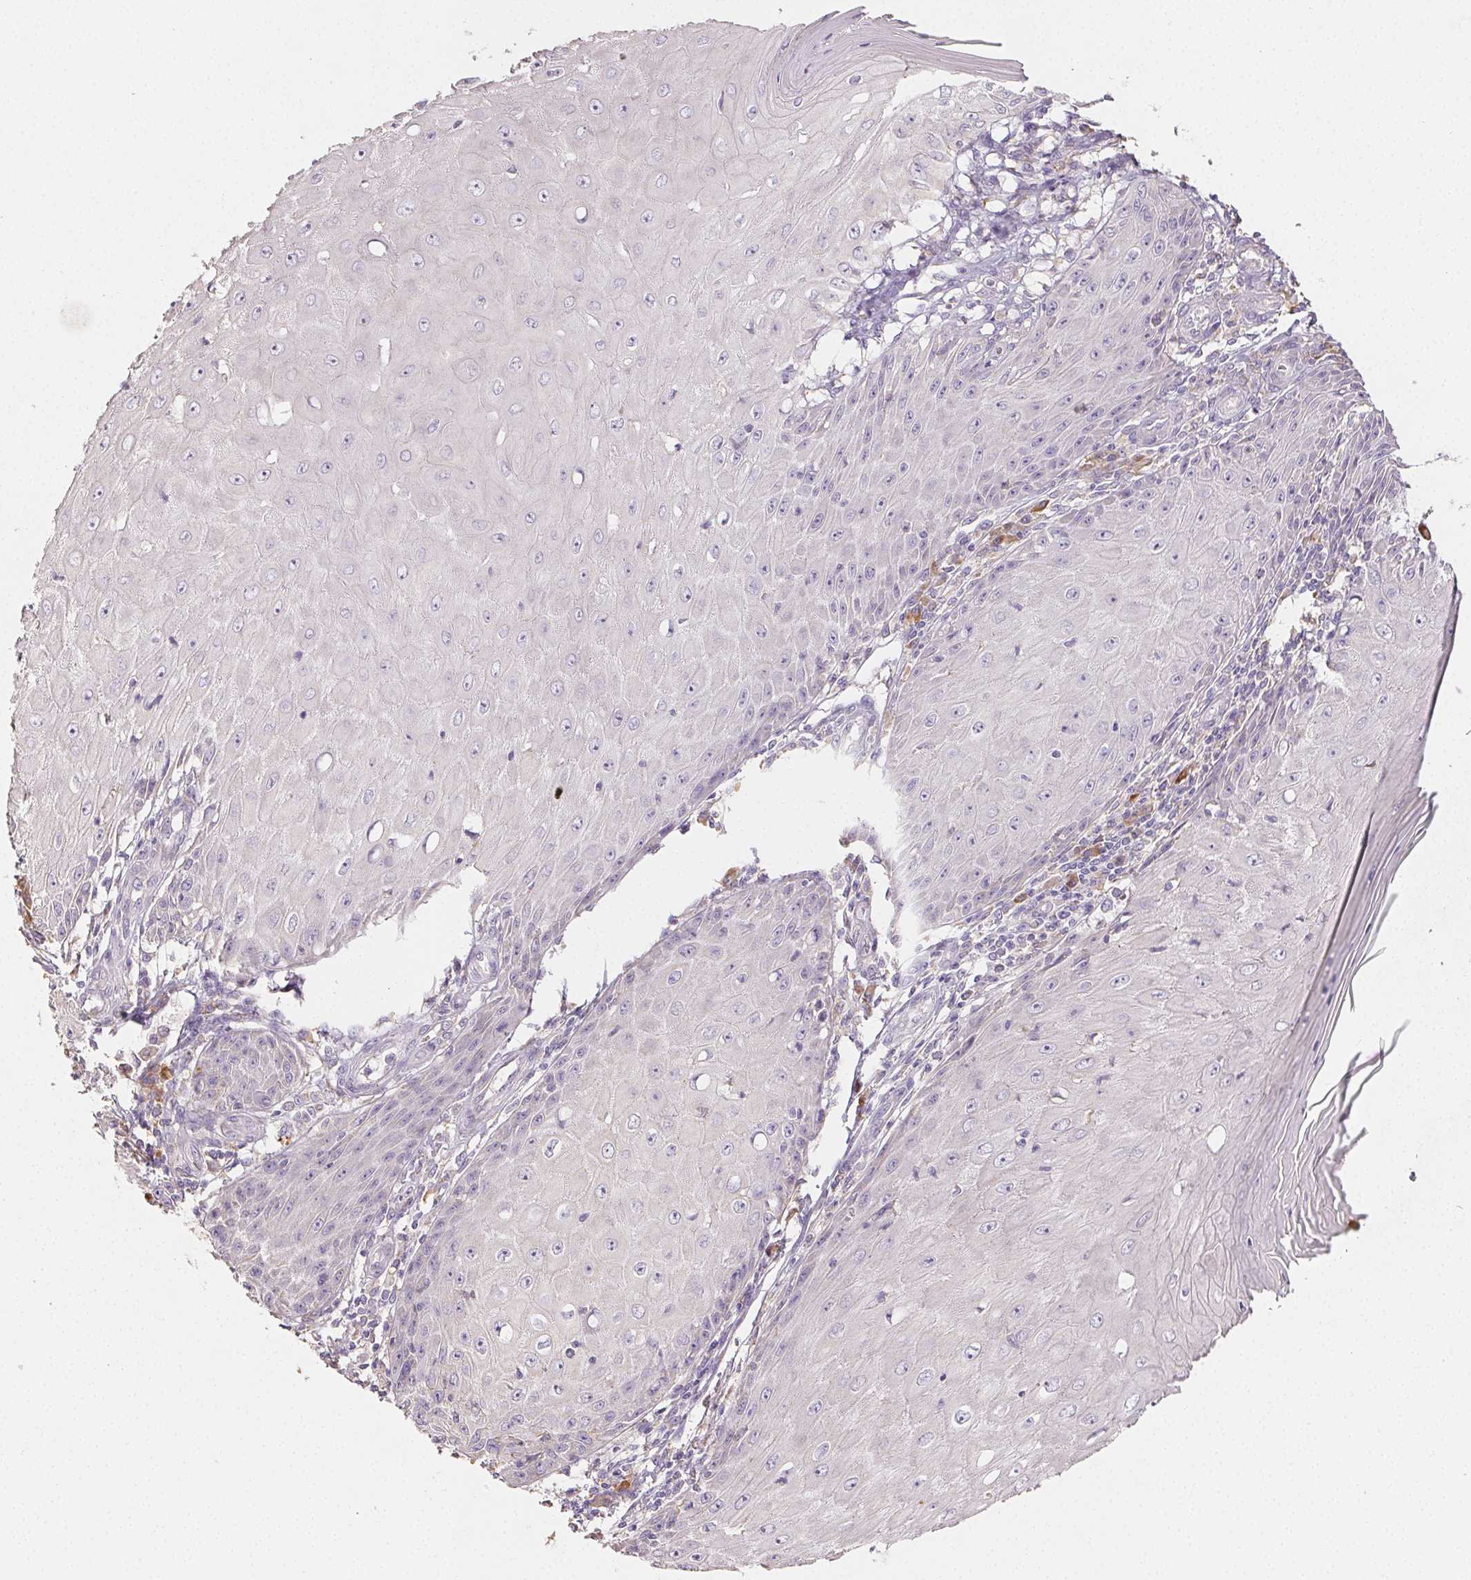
{"staining": {"intensity": "negative", "quantity": "none", "location": "none"}, "tissue": "skin cancer", "cell_type": "Tumor cells", "image_type": "cancer", "snomed": [{"axis": "morphology", "description": "Squamous cell carcinoma, NOS"}, {"axis": "topography", "description": "Skin"}], "caption": "IHC of human skin cancer demonstrates no staining in tumor cells. The staining is performed using DAB (3,3'-diaminobenzidine) brown chromogen with nuclei counter-stained in using hematoxylin.", "gene": "ACVR1B", "patient": {"sex": "female", "age": 73}}